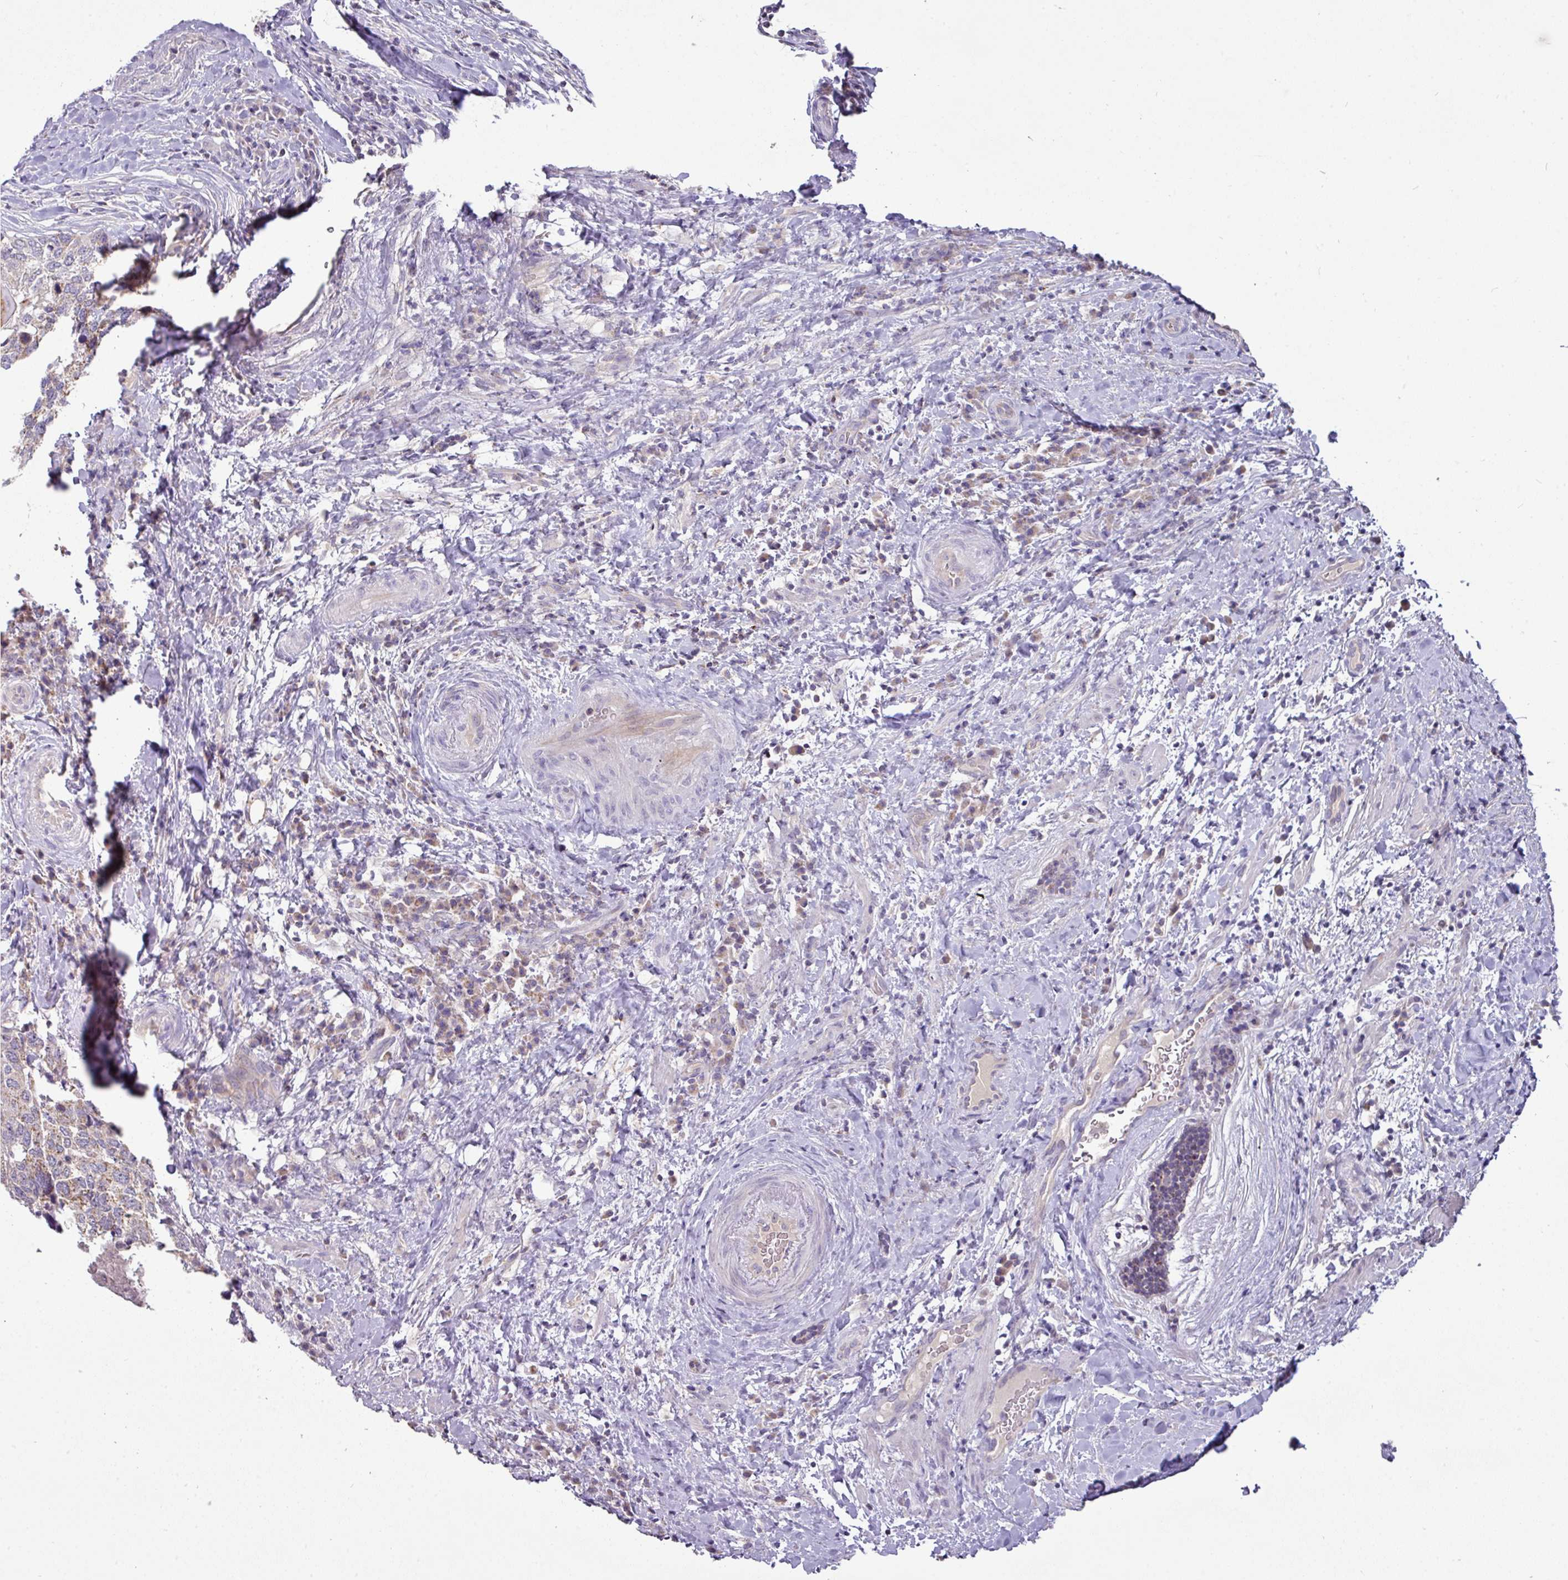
{"staining": {"intensity": "weak", "quantity": "25%-75%", "location": "cytoplasmic/membranous"}, "tissue": "head and neck cancer", "cell_type": "Tumor cells", "image_type": "cancer", "snomed": [{"axis": "morphology", "description": "Squamous cell carcinoma, NOS"}, {"axis": "morphology", "description": "Squamous cell carcinoma, metastatic, NOS"}, {"axis": "topography", "description": "Lymph node"}, {"axis": "topography", "description": "Head-Neck"}], "caption": "This image displays immunohistochemistry (IHC) staining of head and neck squamous cell carcinoma, with low weak cytoplasmic/membranous staining in about 25%-75% of tumor cells.", "gene": "TRAPPC1", "patient": {"sex": "male", "age": 62}}